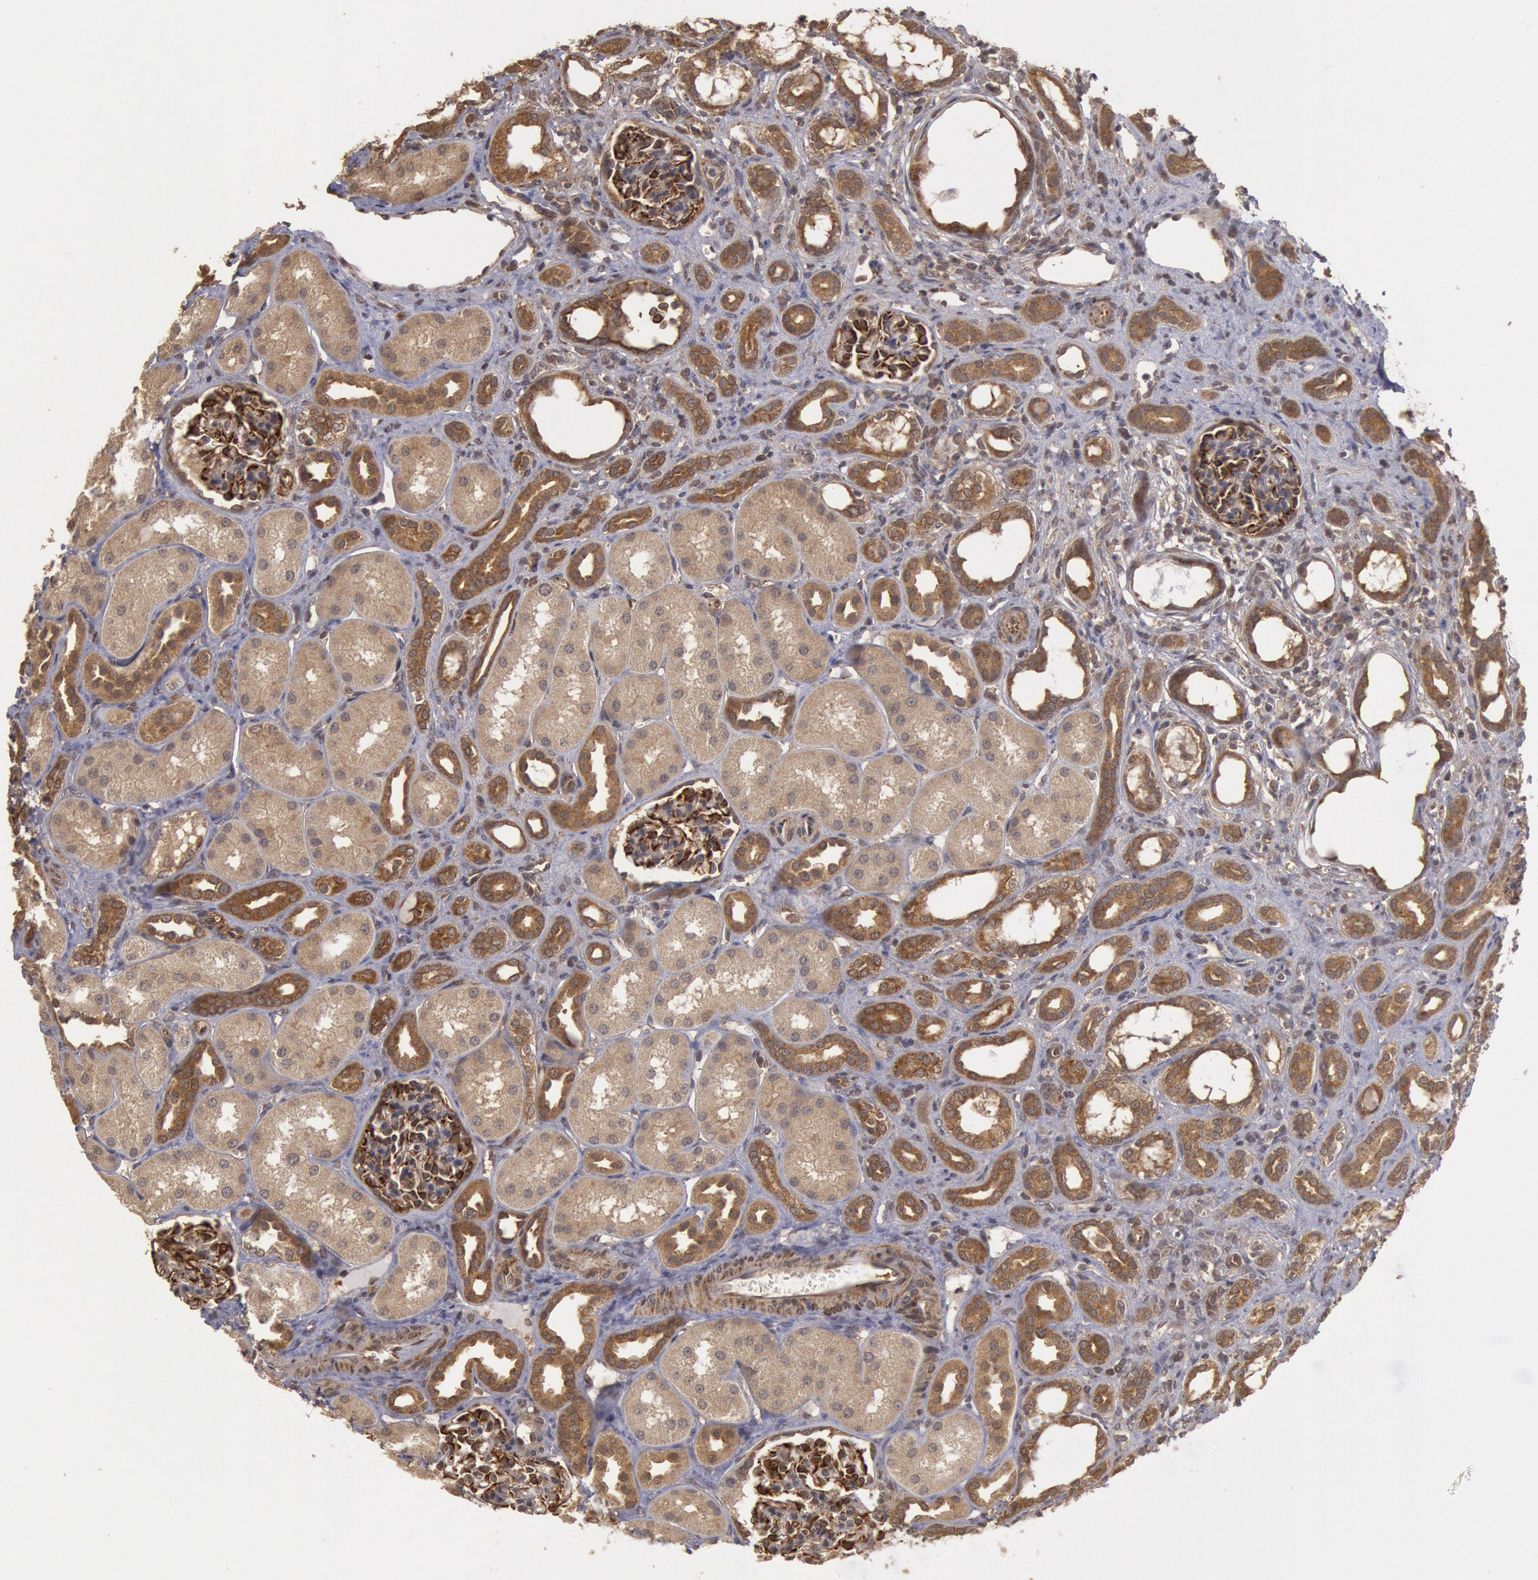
{"staining": {"intensity": "strong", "quantity": "25%-75%", "location": "cytoplasmic/membranous"}, "tissue": "kidney", "cell_type": "Cells in glomeruli", "image_type": "normal", "snomed": [{"axis": "morphology", "description": "Normal tissue, NOS"}, {"axis": "topography", "description": "Kidney"}], "caption": "Approximately 25%-75% of cells in glomeruli in benign kidney display strong cytoplasmic/membranous protein staining as visualized by brown immunohistochemical staining.", "gene": "USP14", "patient": {"sex": "male", "age": 7}}